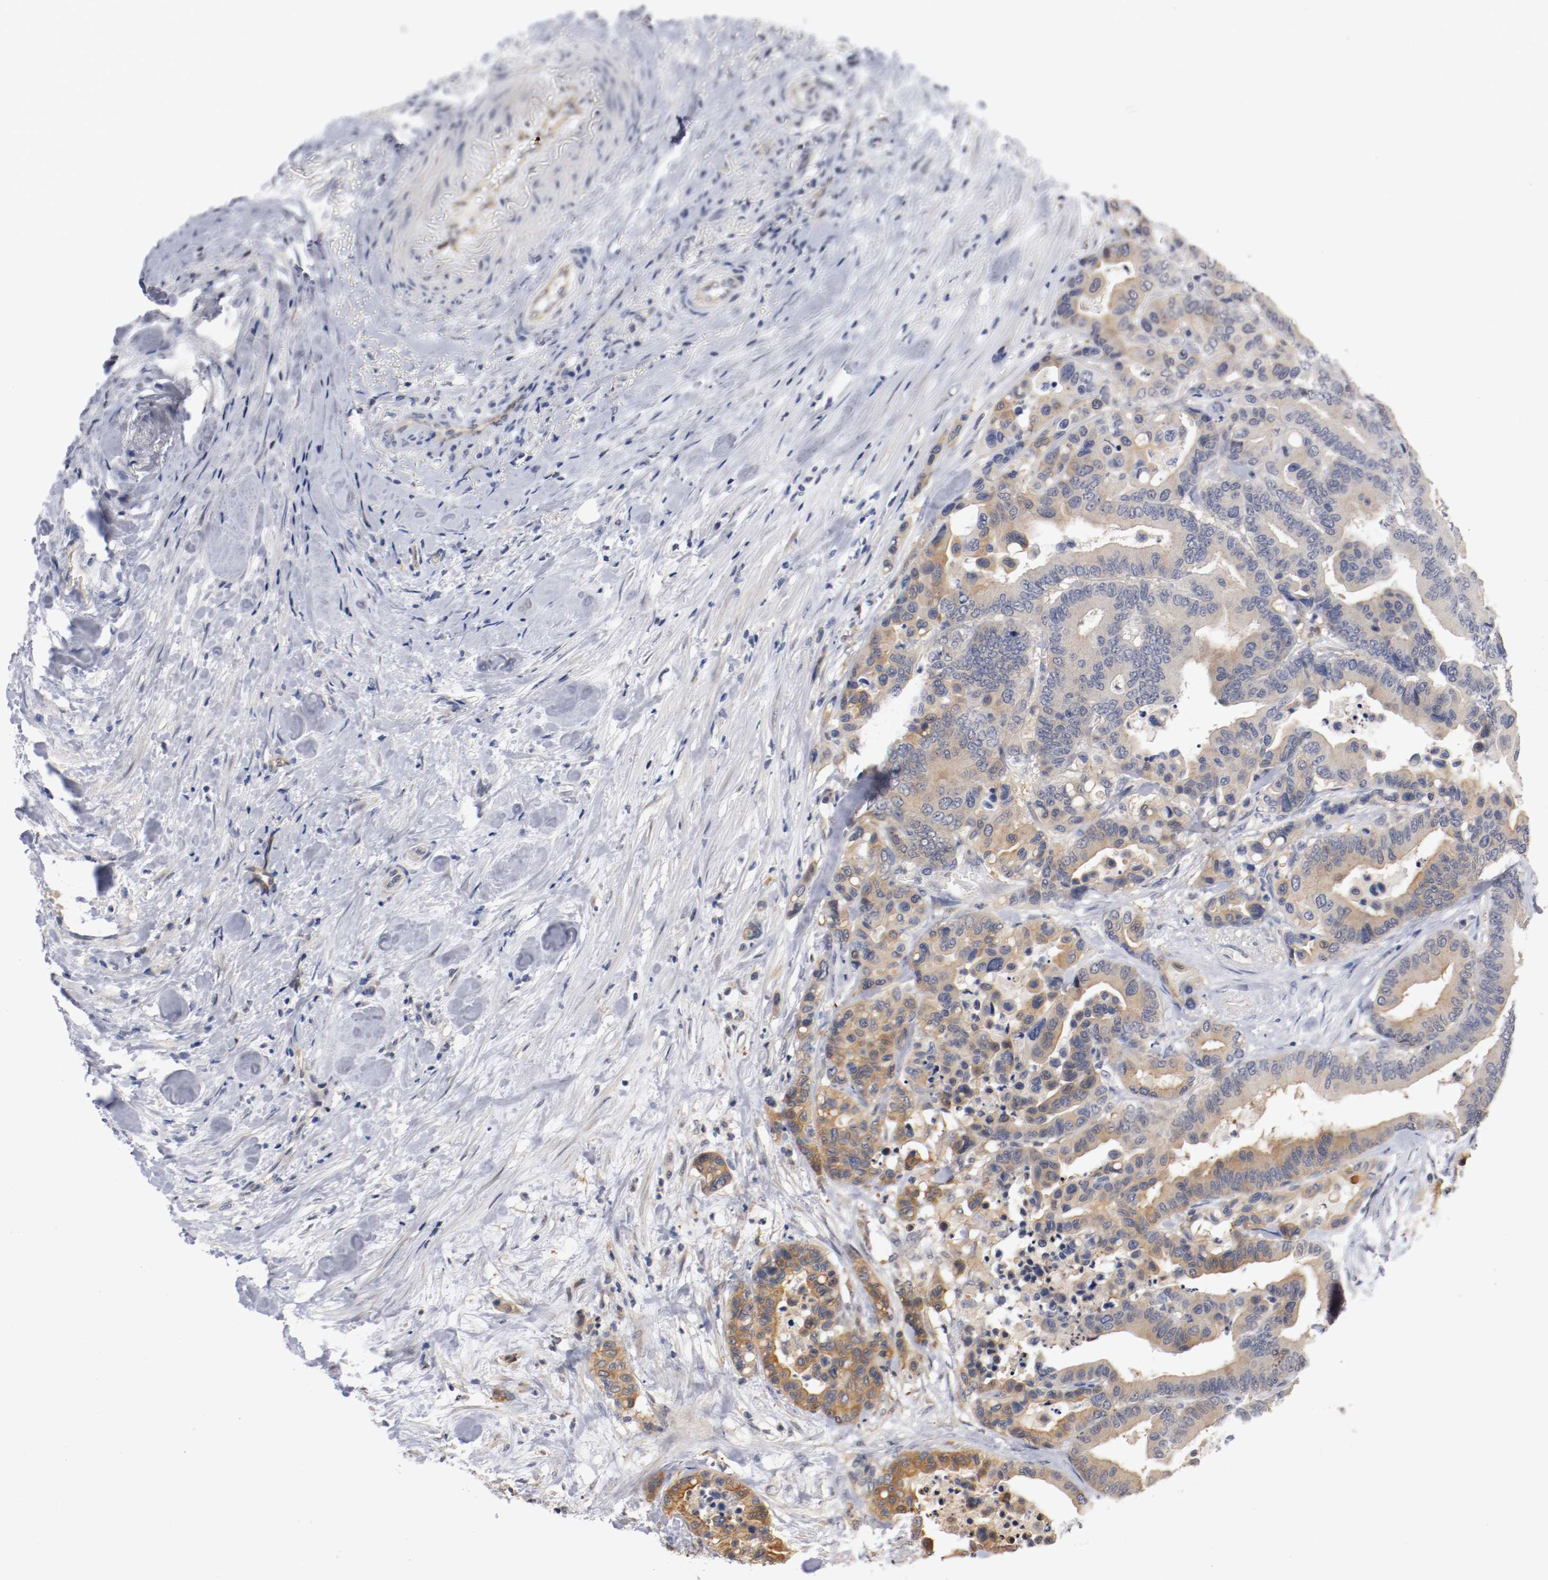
{"staining": {"intensity": "moderate", "quantity": ">75%", "location": "cytoplasmic/membranous"}, "tissue": "colorectal cancer", "cell_type": "Tumor cells", "image_type": "cancer", "snomed": [{"axis": "morphology", "description": "Adenocarcinoma, NOS"}, {"axis": "topography", "description": "Colon"}], "caption": "Human colorectal cancer stained with a brown dye demonstrates moderate cytoplasmic/membranous positive staining in about >75% of tumor cells.", "gene": "RBM23", "patient": {"sex": "male", "age": 82}}